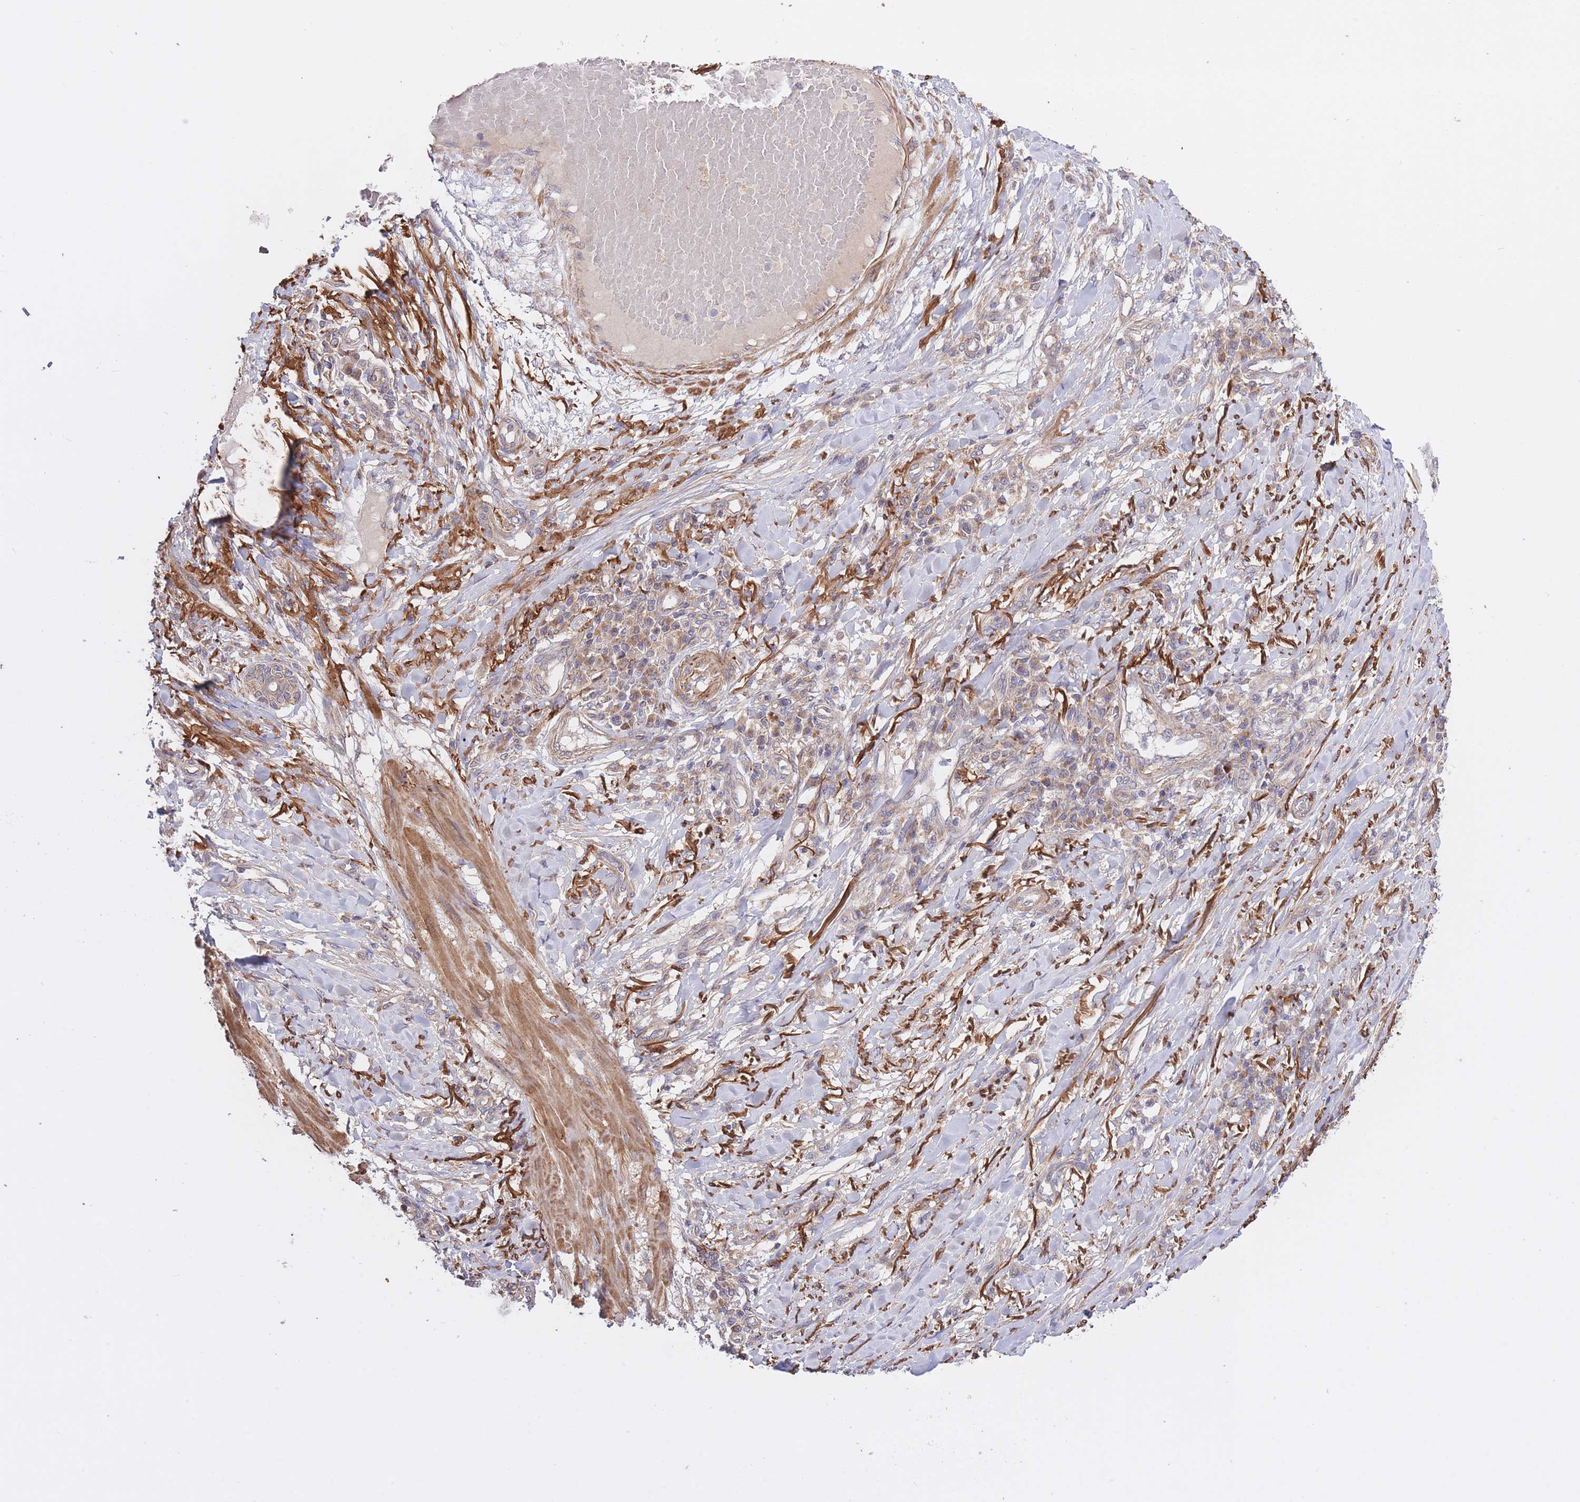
{"staining": {"intensity": "moderate", "quantity": "25%-75%", "location": "cytoplasmic/membranous"}, "tissue": "melanoma", "cell_type": "Tumor cells", "image_type": "cancer", "snomed": [{"axis": "morphology", "description": "Malignant melanoma, NOS"}, {"axis": "topography", "description": "Skin"}], "caption": "Immunohistochemistry (IHC) of malignant melanoma displays medium levels of moderate cytoplasmic/membranous expression in approximately 25%-75% of tumor cells.", "gene": "ATP13A2", "patient": {"sex": "female", "age": 66}}